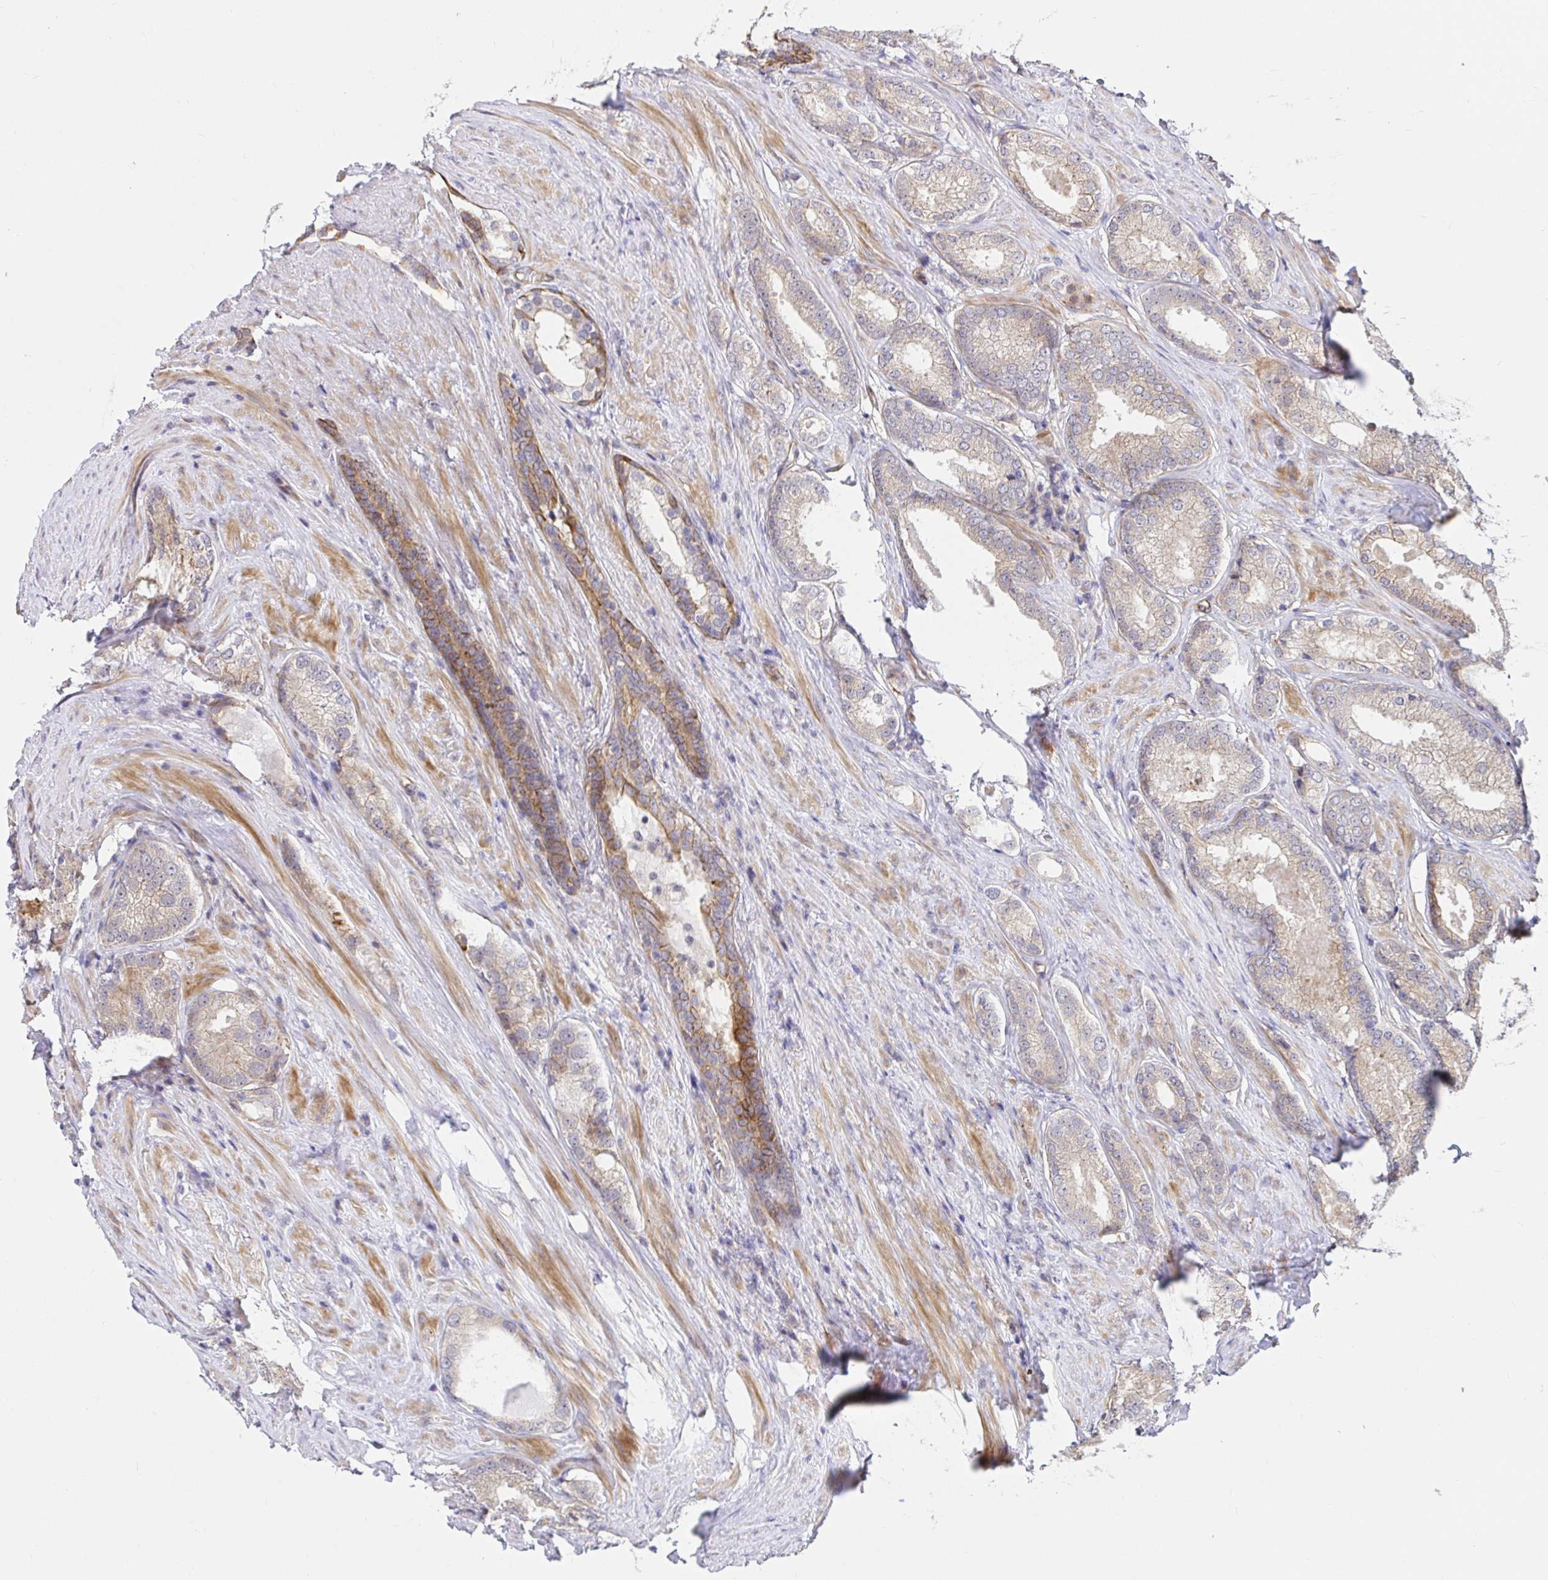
{"staining": {"intensity": "weak", "quantity": "25%-75%", "location": "cytoplasmic/membranous"}, "tissue": "prostate cancer", "cell_type": "Tumor cells", "image_type": "cancer", "snomed": [{"axis": "morphology", "description": "Adenocarcinoma, NOS"}, {"axis": "morphology", "description": "Adenocarcinoma, Low grade"}, {"axis": "topography", "description": "Prostate"}], "caption": "This image displays immunohistochemistry (IHC) staining of prostate cancer (adenocarcinoma (low-grade)), with low weak cytoplasmic/membranous positivity in approximately 25%-75% of tumor cells.", "gene": "TRIM55", "patient": {"sex": "male", "age": 68}}